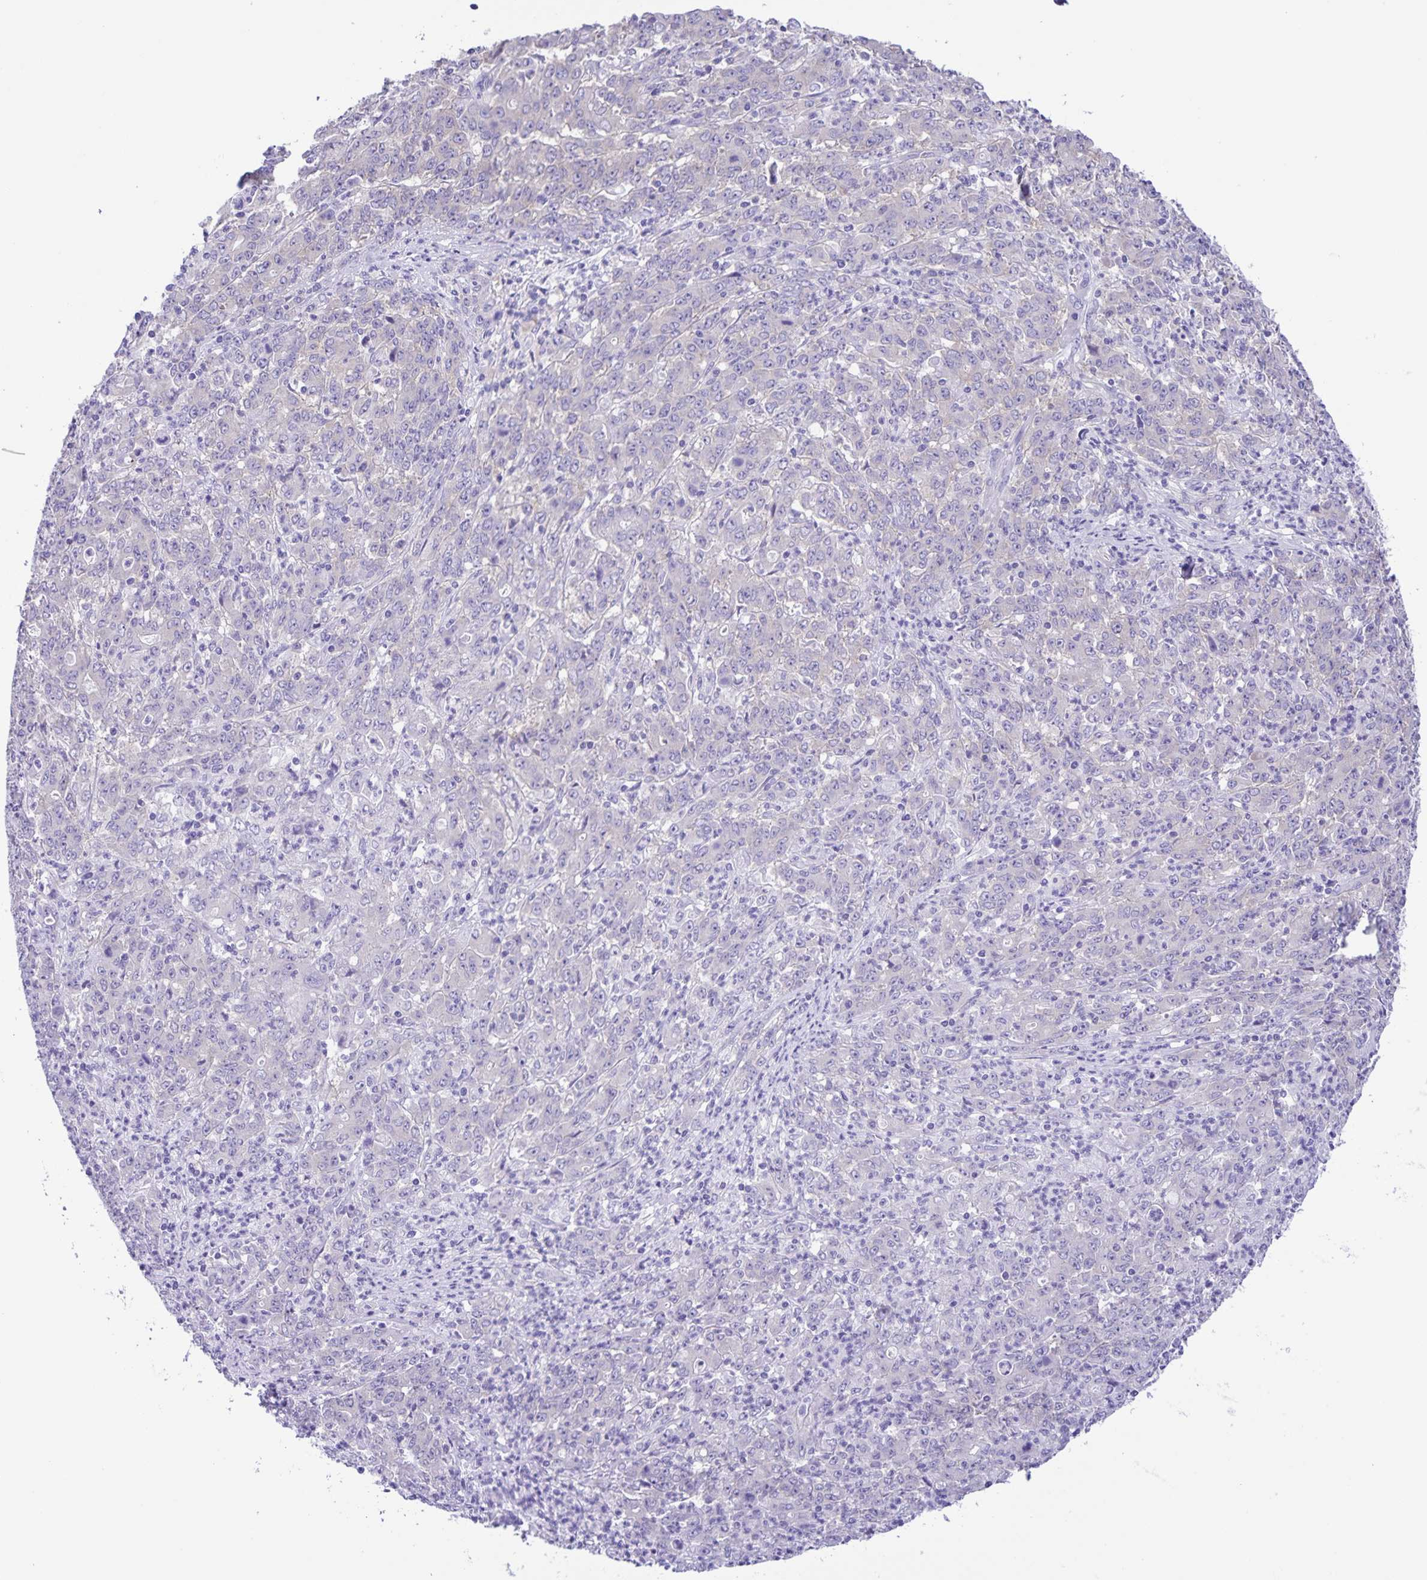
{"staining": {"intensity": "negative", "quantity": "none", "location": "none"}, "tissue": "stomach cancer", "cell_type": "Tumor cells", "image_type": "cancer", "snomed": [{"axis": "morphology", "description": "Adenocarcinoma, NOS"}, {"axis": "topography", "description": "Stomach, lower"}], "caption": "There is no significant staining in tumor cells of stomach cancer (adenocarcinoma).", "gene": "CAPSL", "patient": {"sex": "female", "age": 71}}